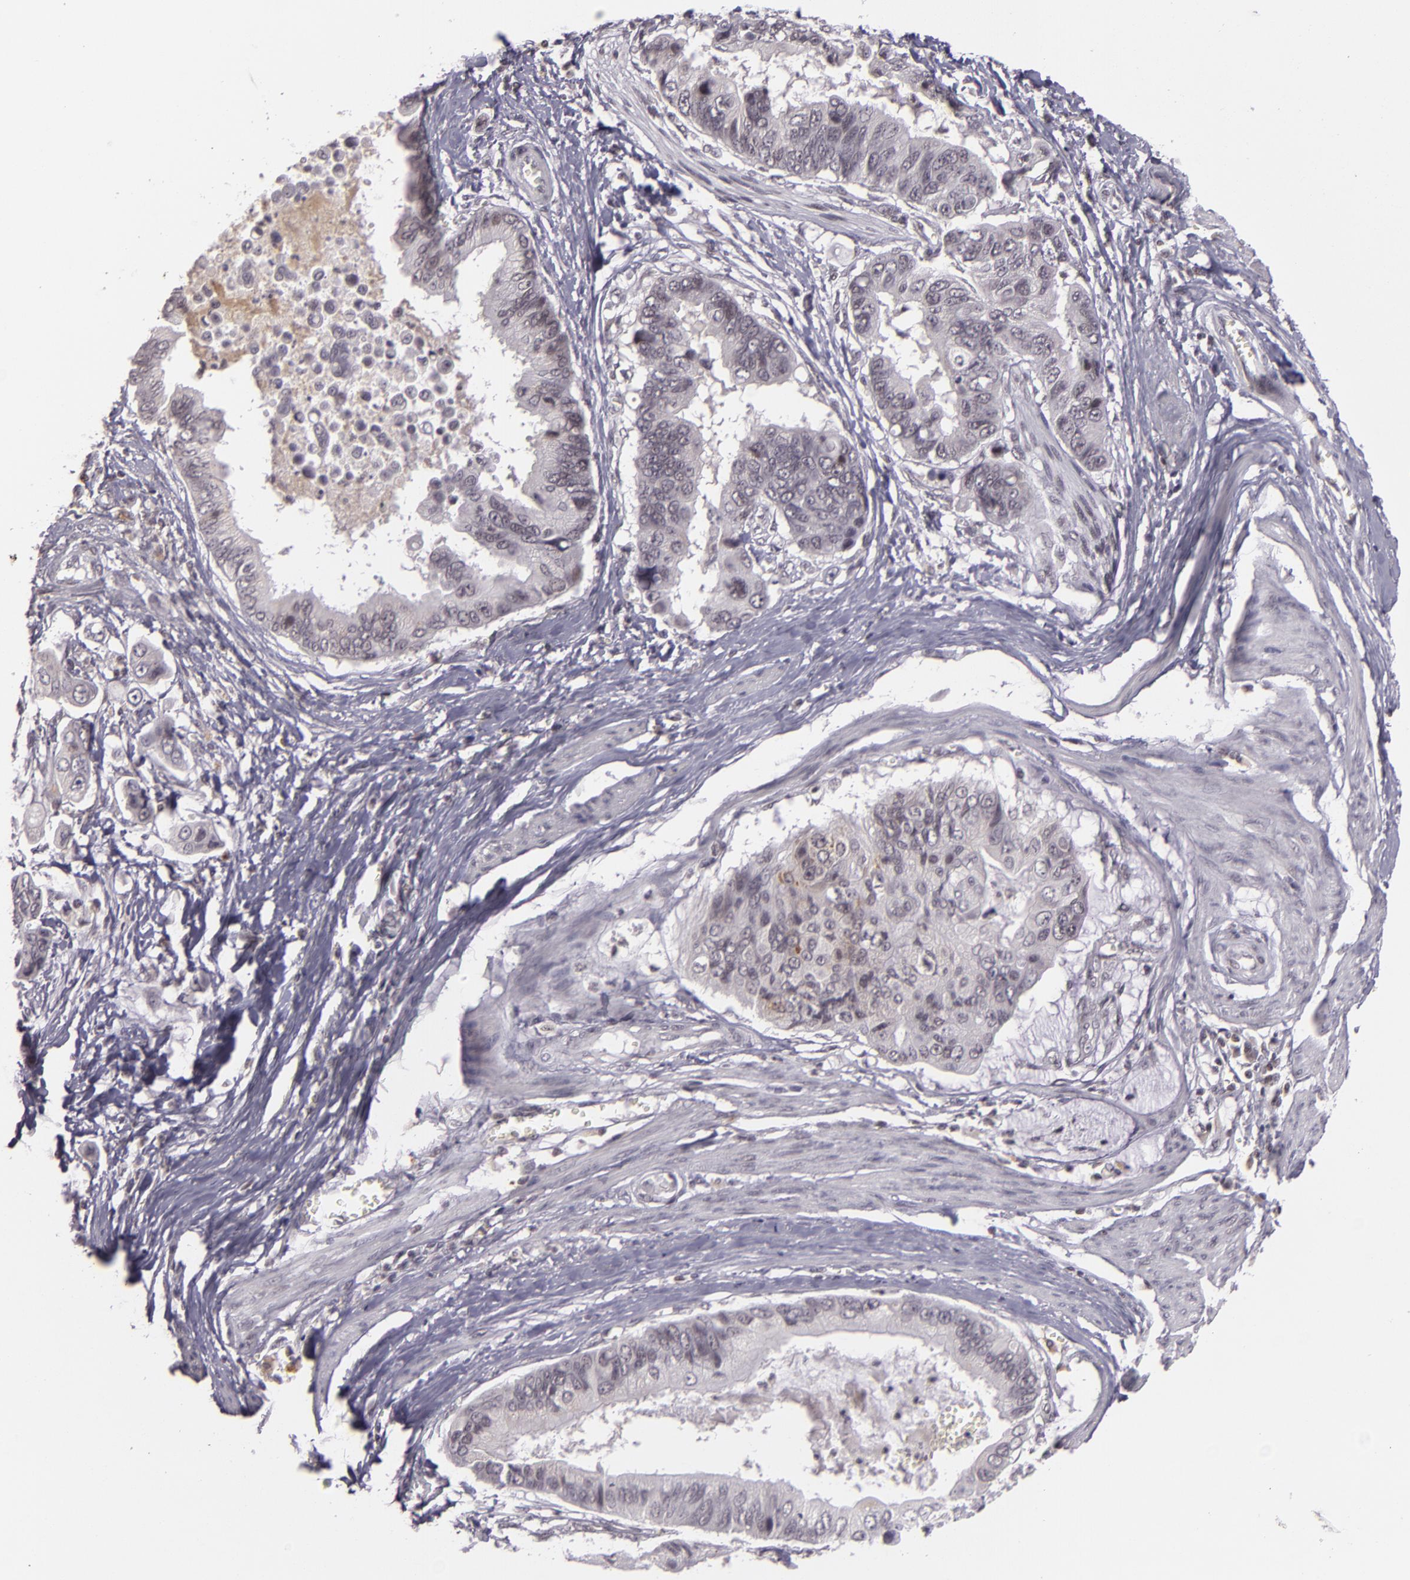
{"staining": {"intensity": "moderate", "quantity": "<25%", "location": "cytoplasmic/membranous,nuclear"}, "tissue": "stomach cancer", "cell_type": "Tumor cells", "image_type": "cancer", "snomed": [{"axis": "morphology", "description": "Adenocarcinoma, NOS"}, {"axis": "topography", "description": "Stomach, upper"}], "caption": "Protein staining reveals moderate cytoplasmic/membranous and nuclear staining in about <25% of tumor cells in stomach cancer (adenocarcinoma).", "gene": "ZFX", "patient": {"sex": "male", "age": 80}}